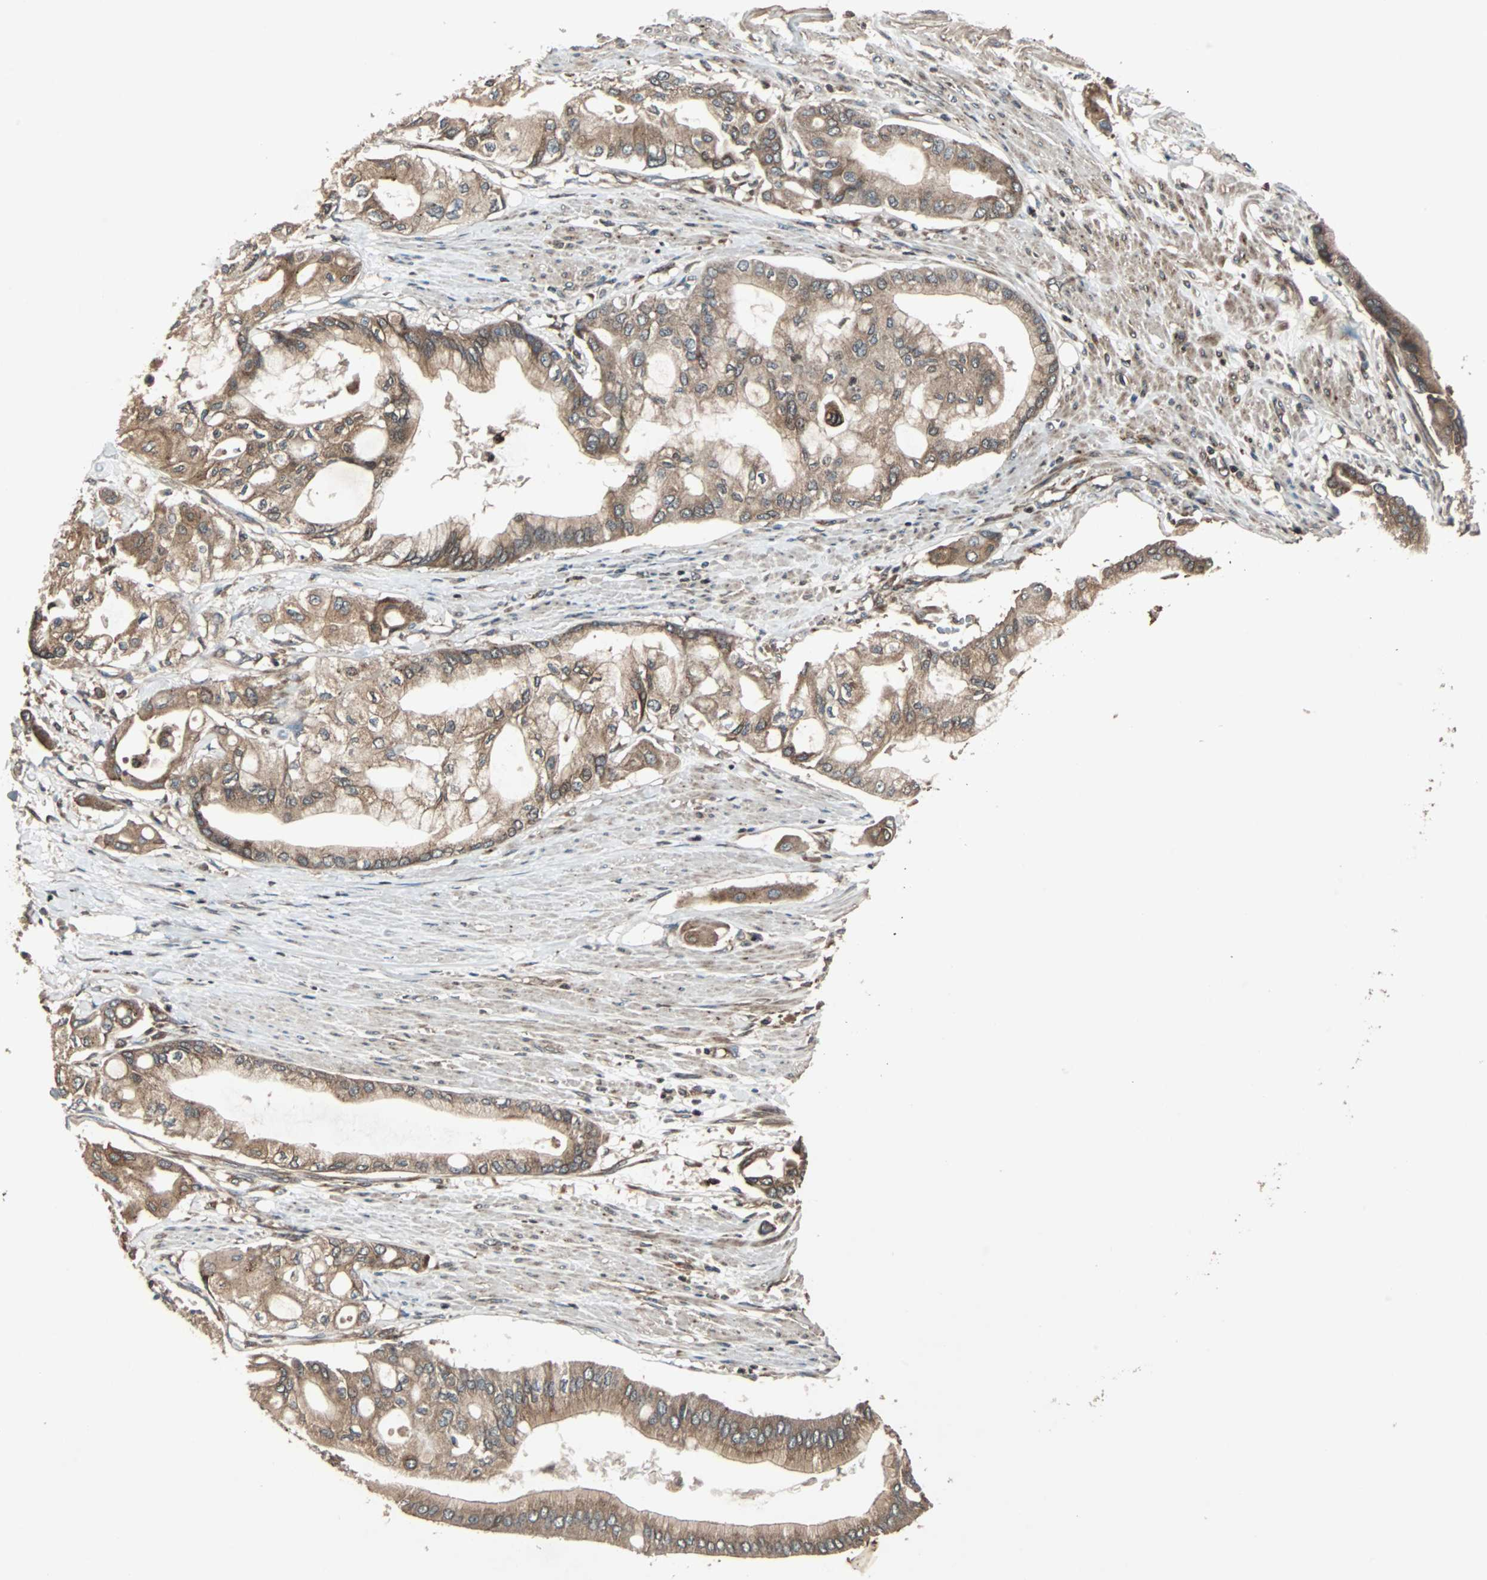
{"staining": {"intensity": "moderate", "quantity": ">75%", "location": "cytoplasmic/membranous"}, "tissue": "pancreatic cancer", "cell_type": "Tumor cells", "image_type": "cancer", "snomed": [{"axis": "morphology", "description": "Adenocarcinoma, NOS"}, {"axis": "morphology", "description": "Adenocarcinoma, metastatic, NOS"}, {"axis": "topography", "description": "Lymph node"}, {"axis": "topography", "description": "Pancreas"}, {"axis": "topography", "description": "Duodenum"}], "caption": "A medium amount of moderate cytoplasmic/membranous staining is present in about >75% of tumor cells in metastatic adenocarcinoma (pancreatic) tissue.", "gene": "RAB7A", "patient": {"sex": "female", "age": 64}}